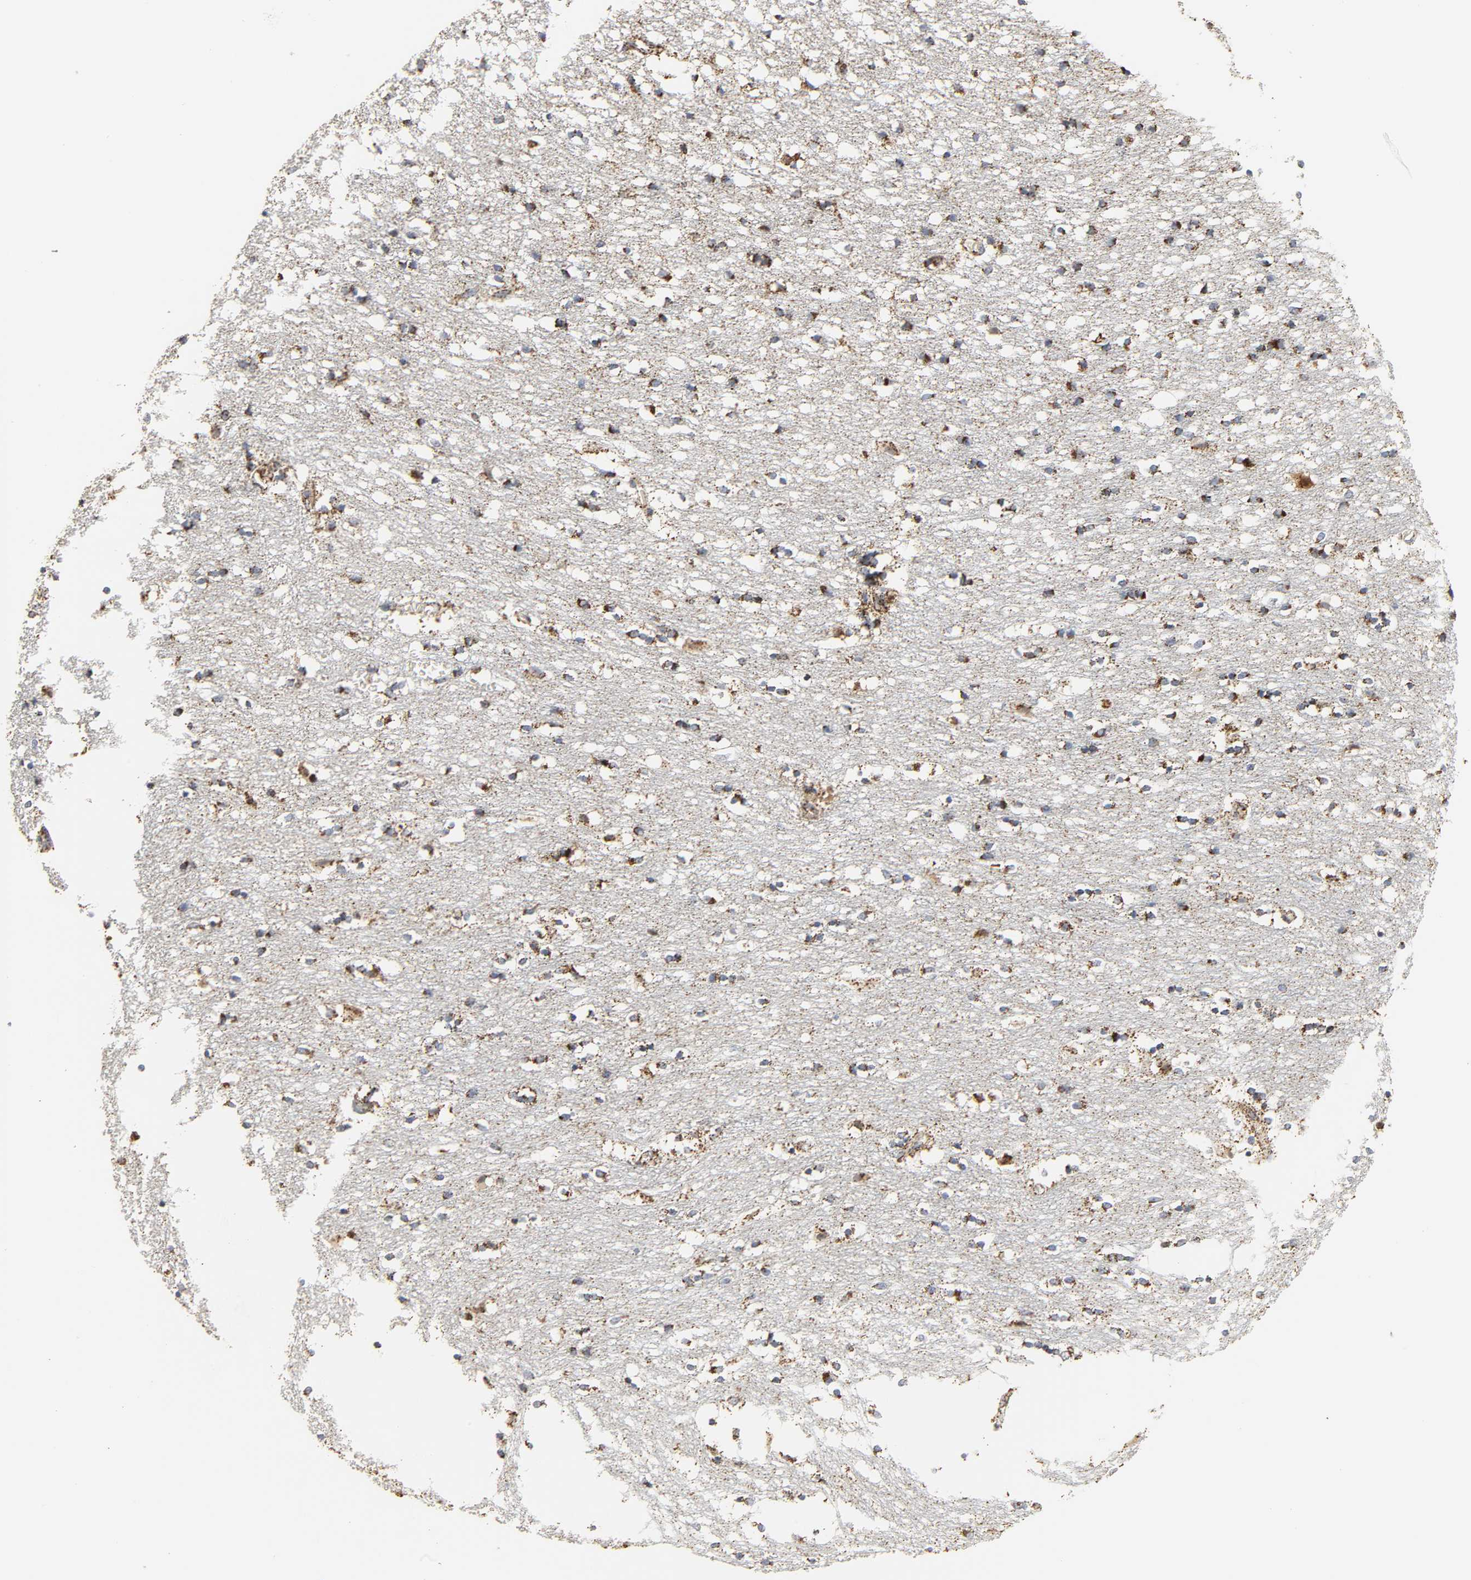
{"staining": {"intensity": "weak", "quantity": "25%-75%", "location": "cytoplasmic/membranous"}, "tissue": "caudate", "cell_type": "Glial cells", "image_type": "normal", "snomed": [{"axis": "morphology", "description": "Normal tissue, NOS"}, {"axis": "topography", "description": "Lateral ventricle wall"}], "caption": "Immunohistochemistry (IHC) of unremarkable caudate shows low levels of weak cytoplasmic/membranous positivity in approximately 25%-75% of glial cells.", "gene": "ACAT1", "patient": {"sex": "female", "age": 54}}